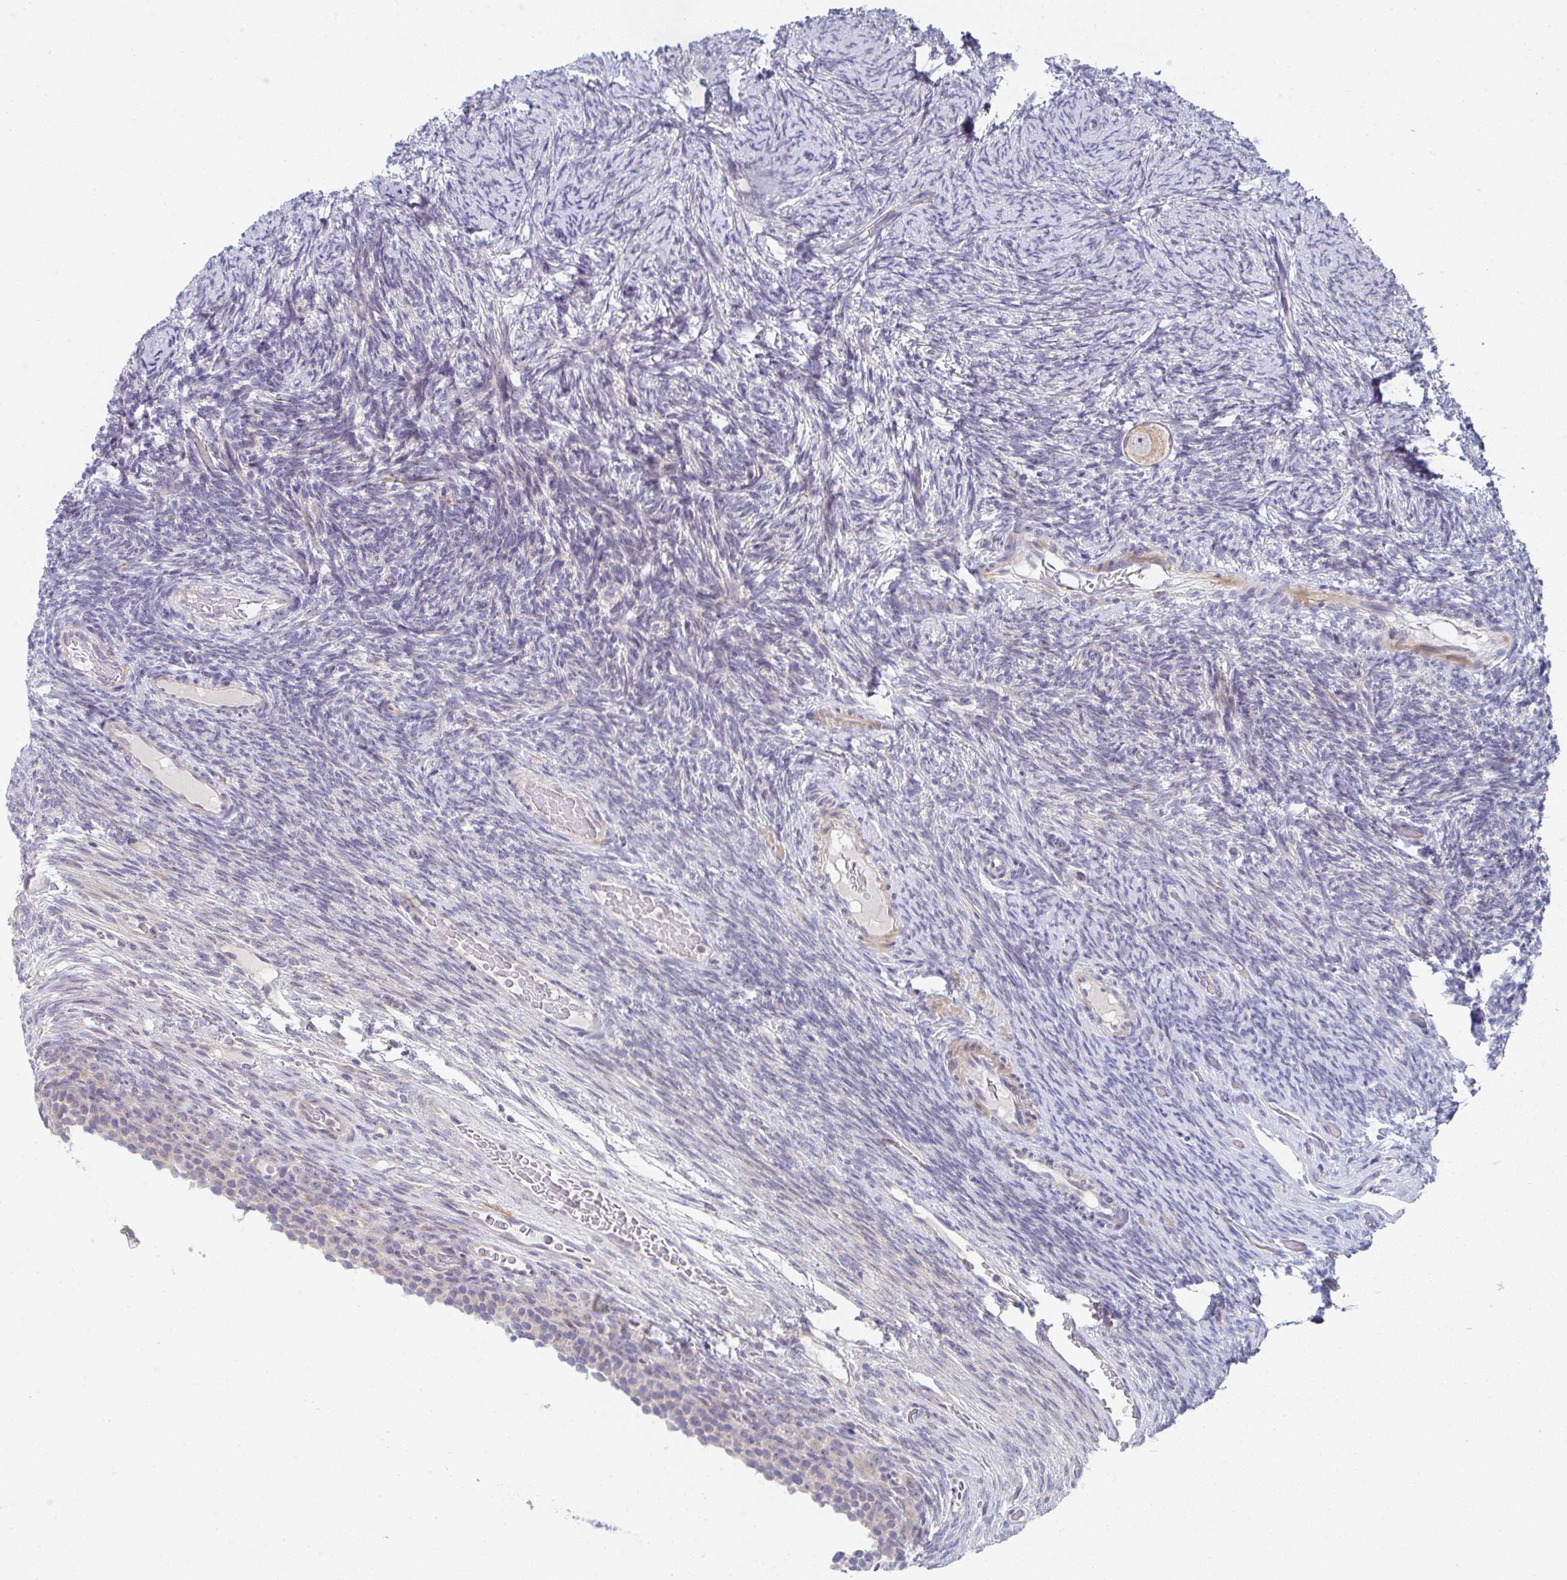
{"staining": {"intensity": "negative", "quantity": "none", "location": "none"}, "tissue": "ovary", "cell_type": "Follicle cells", "image_type": "normal", "snomed": [{"axis": "morphology", "description": "Normal tissue, NOS"}, {"axis": "topography", "description": "Ovary"}], "caption": "Protein analysis of unremarkable ovary reveals no significant positivity in follicle cells.", "gene": "KLHL33", "patient": {"sex": "female", "age": 34}}